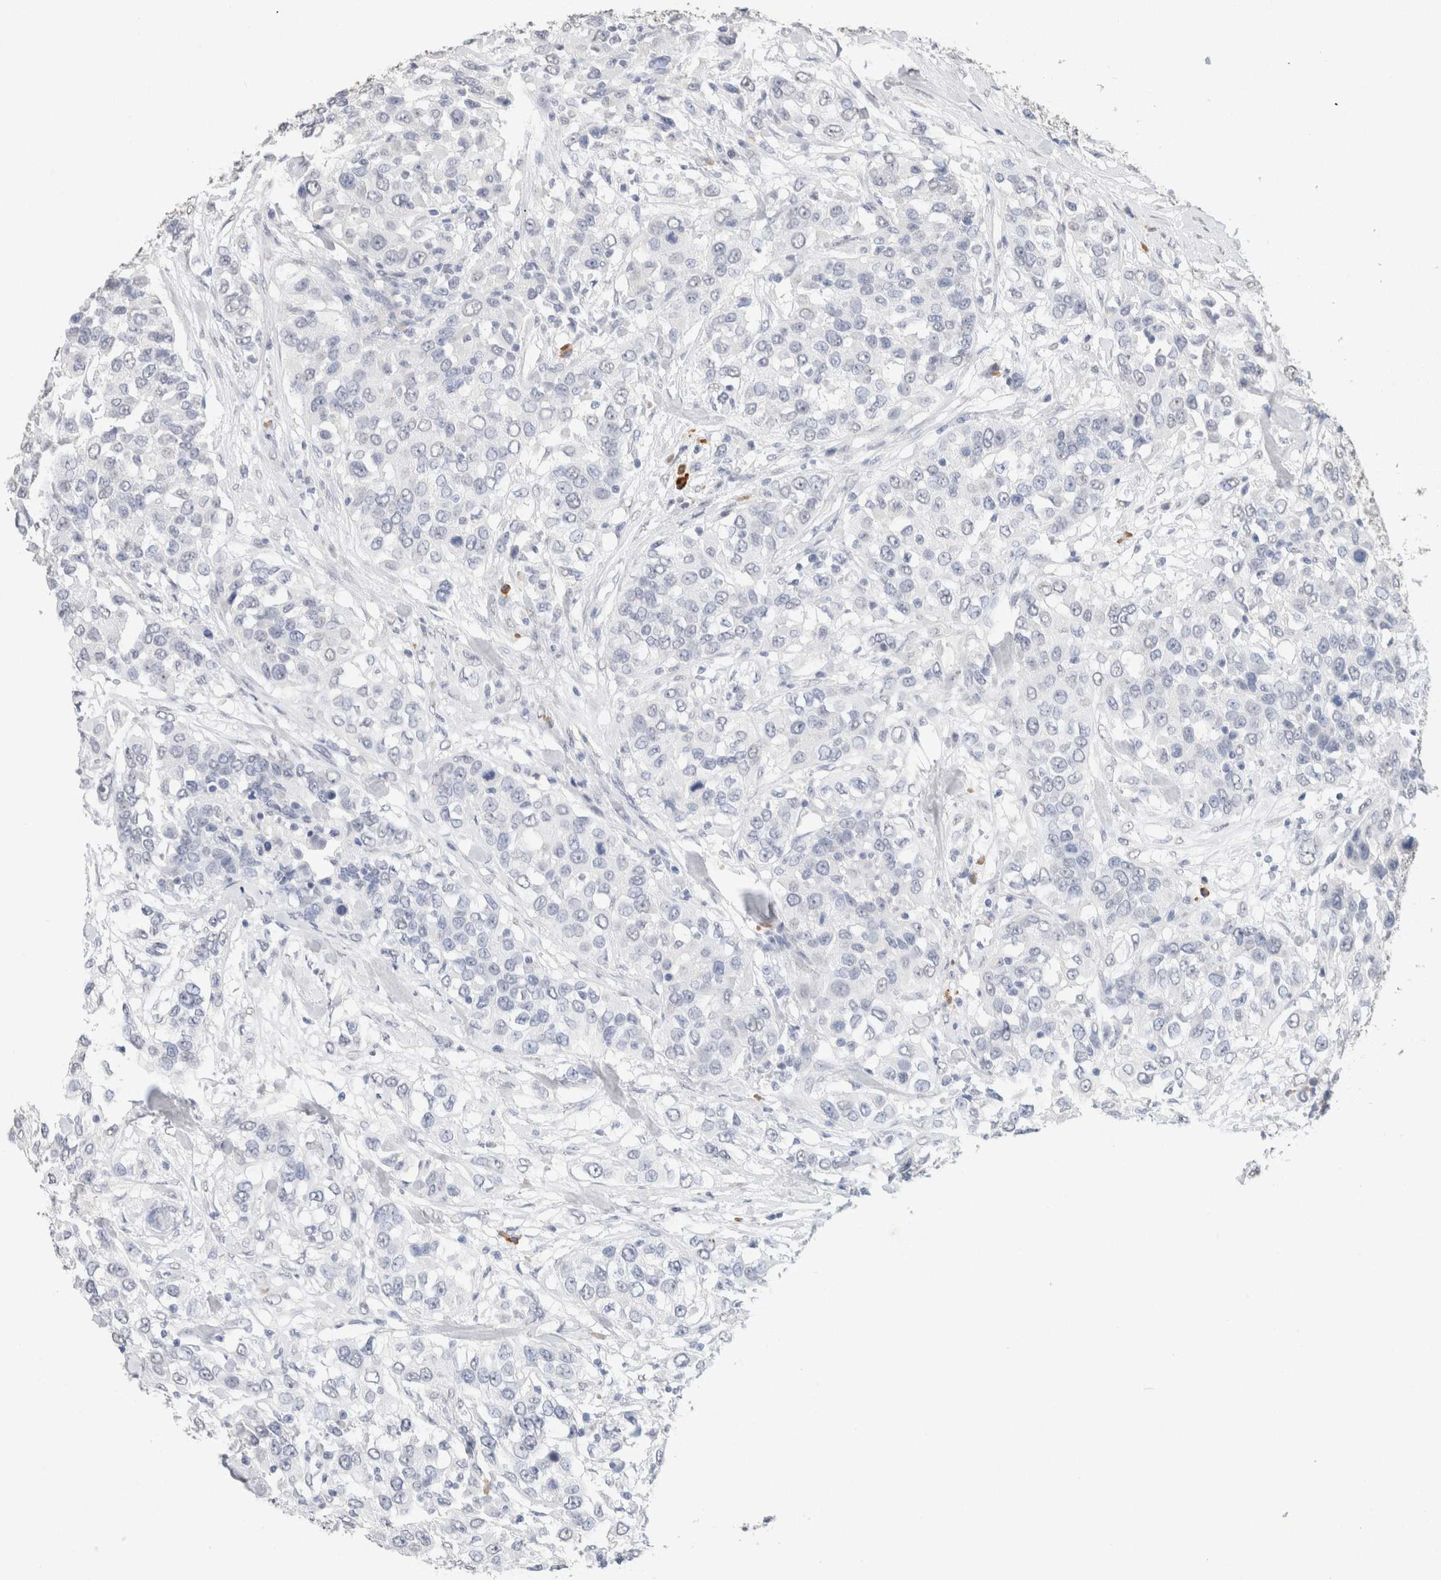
{"staining": {"intensity": "negative", "quantity": "none", "location": "none"}, "tissue": "urothelial cancer", "cell_type": "Tumor cells", "image_type": "cancer", "snomed": [{"axis": "morphology", "description": "Urothelial carcinoma, High grade"}, {"axis": "topography", "description": "Urinary bladder"}], "caption": "Photomicrograph shows no protein staining in tumor cells of urothelial carcinoma (high-grade) tissue.", "gene": "CD80", "patient": {"sex": "female", "age": 80}}